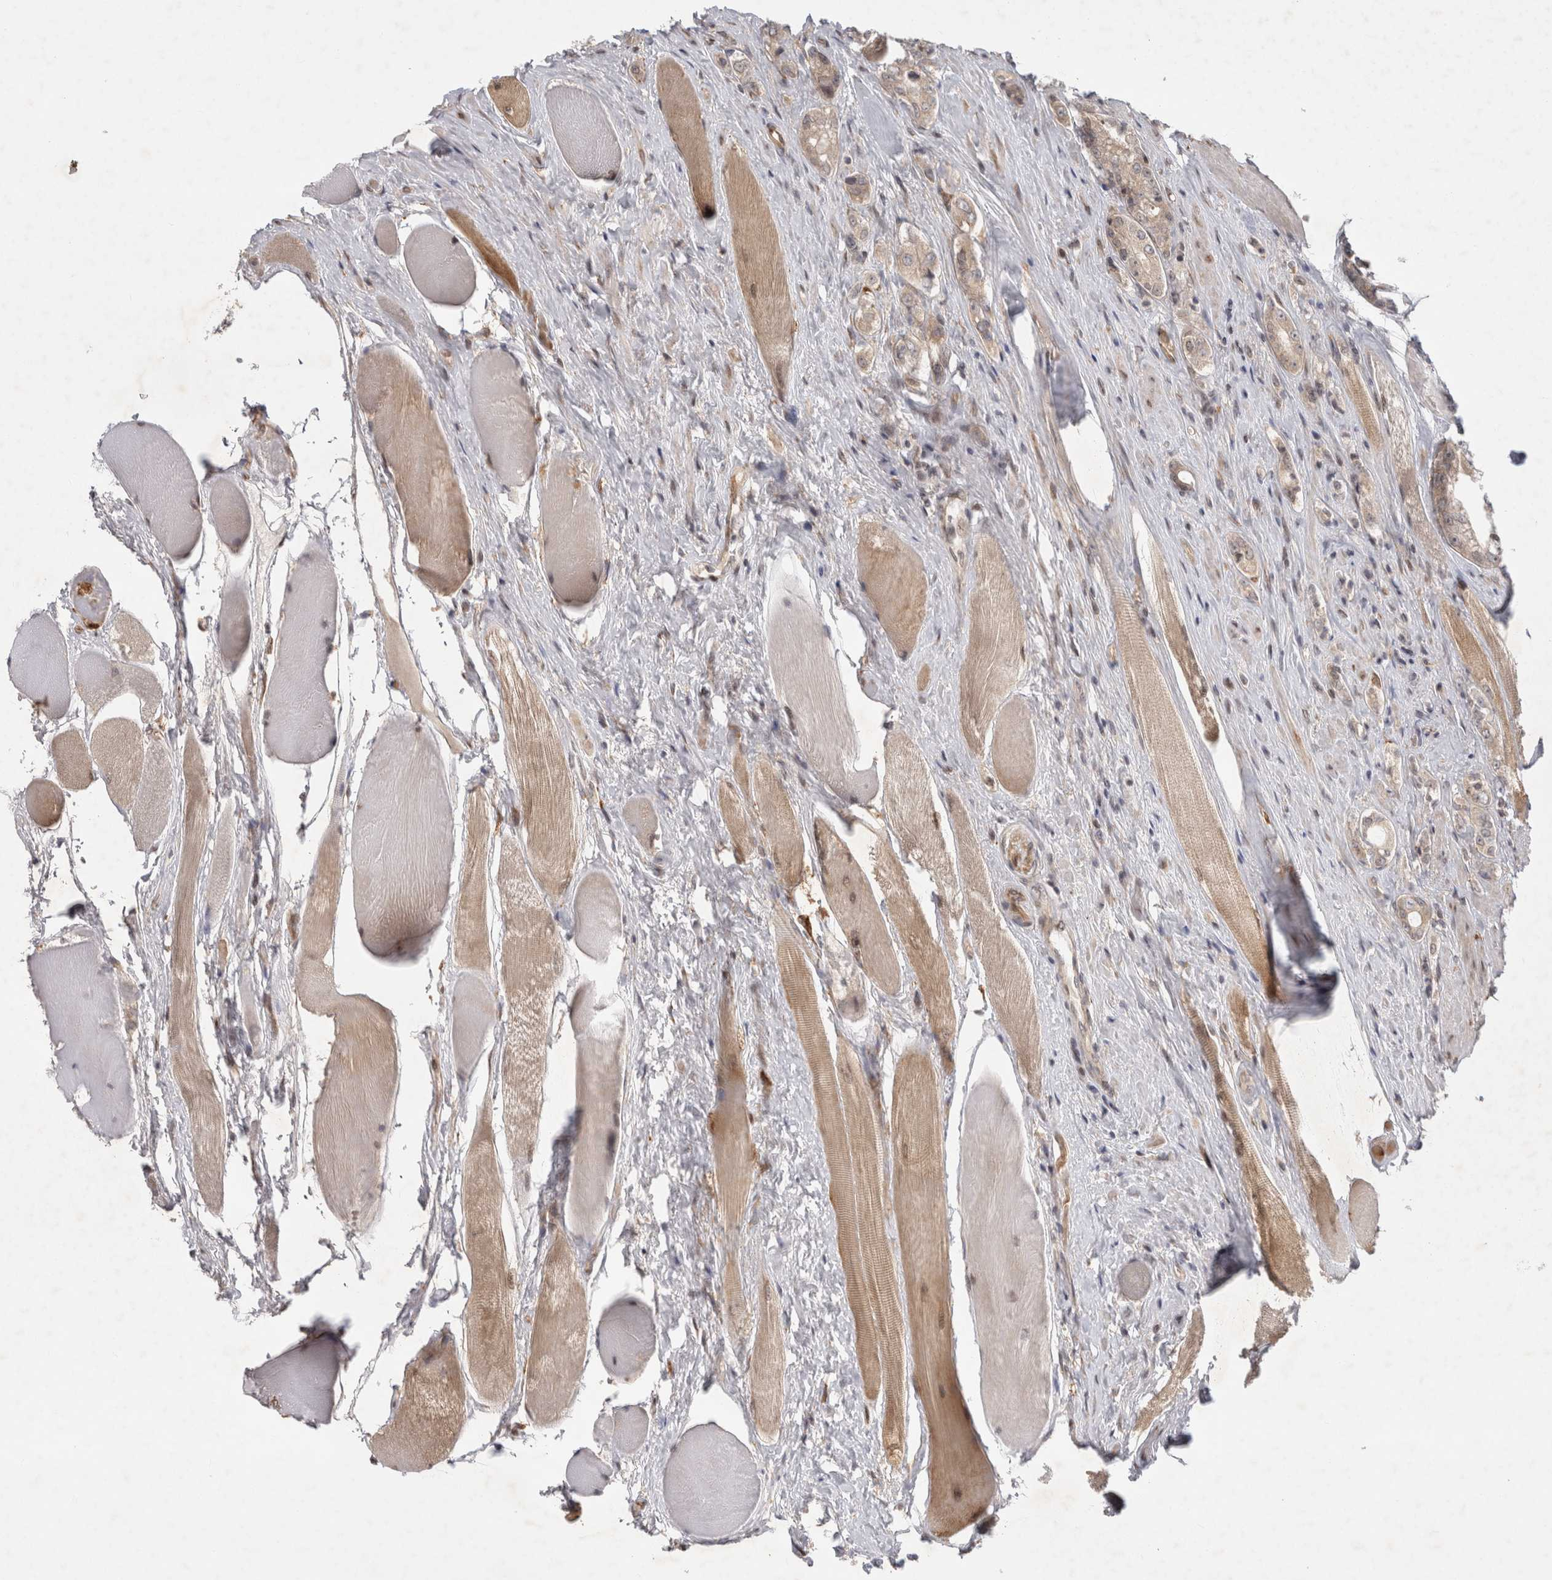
{"staining": {"intensity": "weak", "quantity": "25%-75%", "location": "cytoplasmic/membranous"}, "tissue": "prostate cancer", "cell_type": "Tumor cells", "image_type": "cancer", "snomed": [{"axis": "morphology", "description": "Adenocarcinoma, High grade"}, {"axis": "topography", "description": "Prostate"}], "caption": "The photomicrograph exhibits immunohistochemical staining of prostate cancer (adenocarcinoma (high-grade)). There is weak cytoplasmic/membranous staining is appreciated in approximately 25%-75% of tumor cells.", "gene": "ZNF318", "patient": {"sex": "male", "age": 61}}